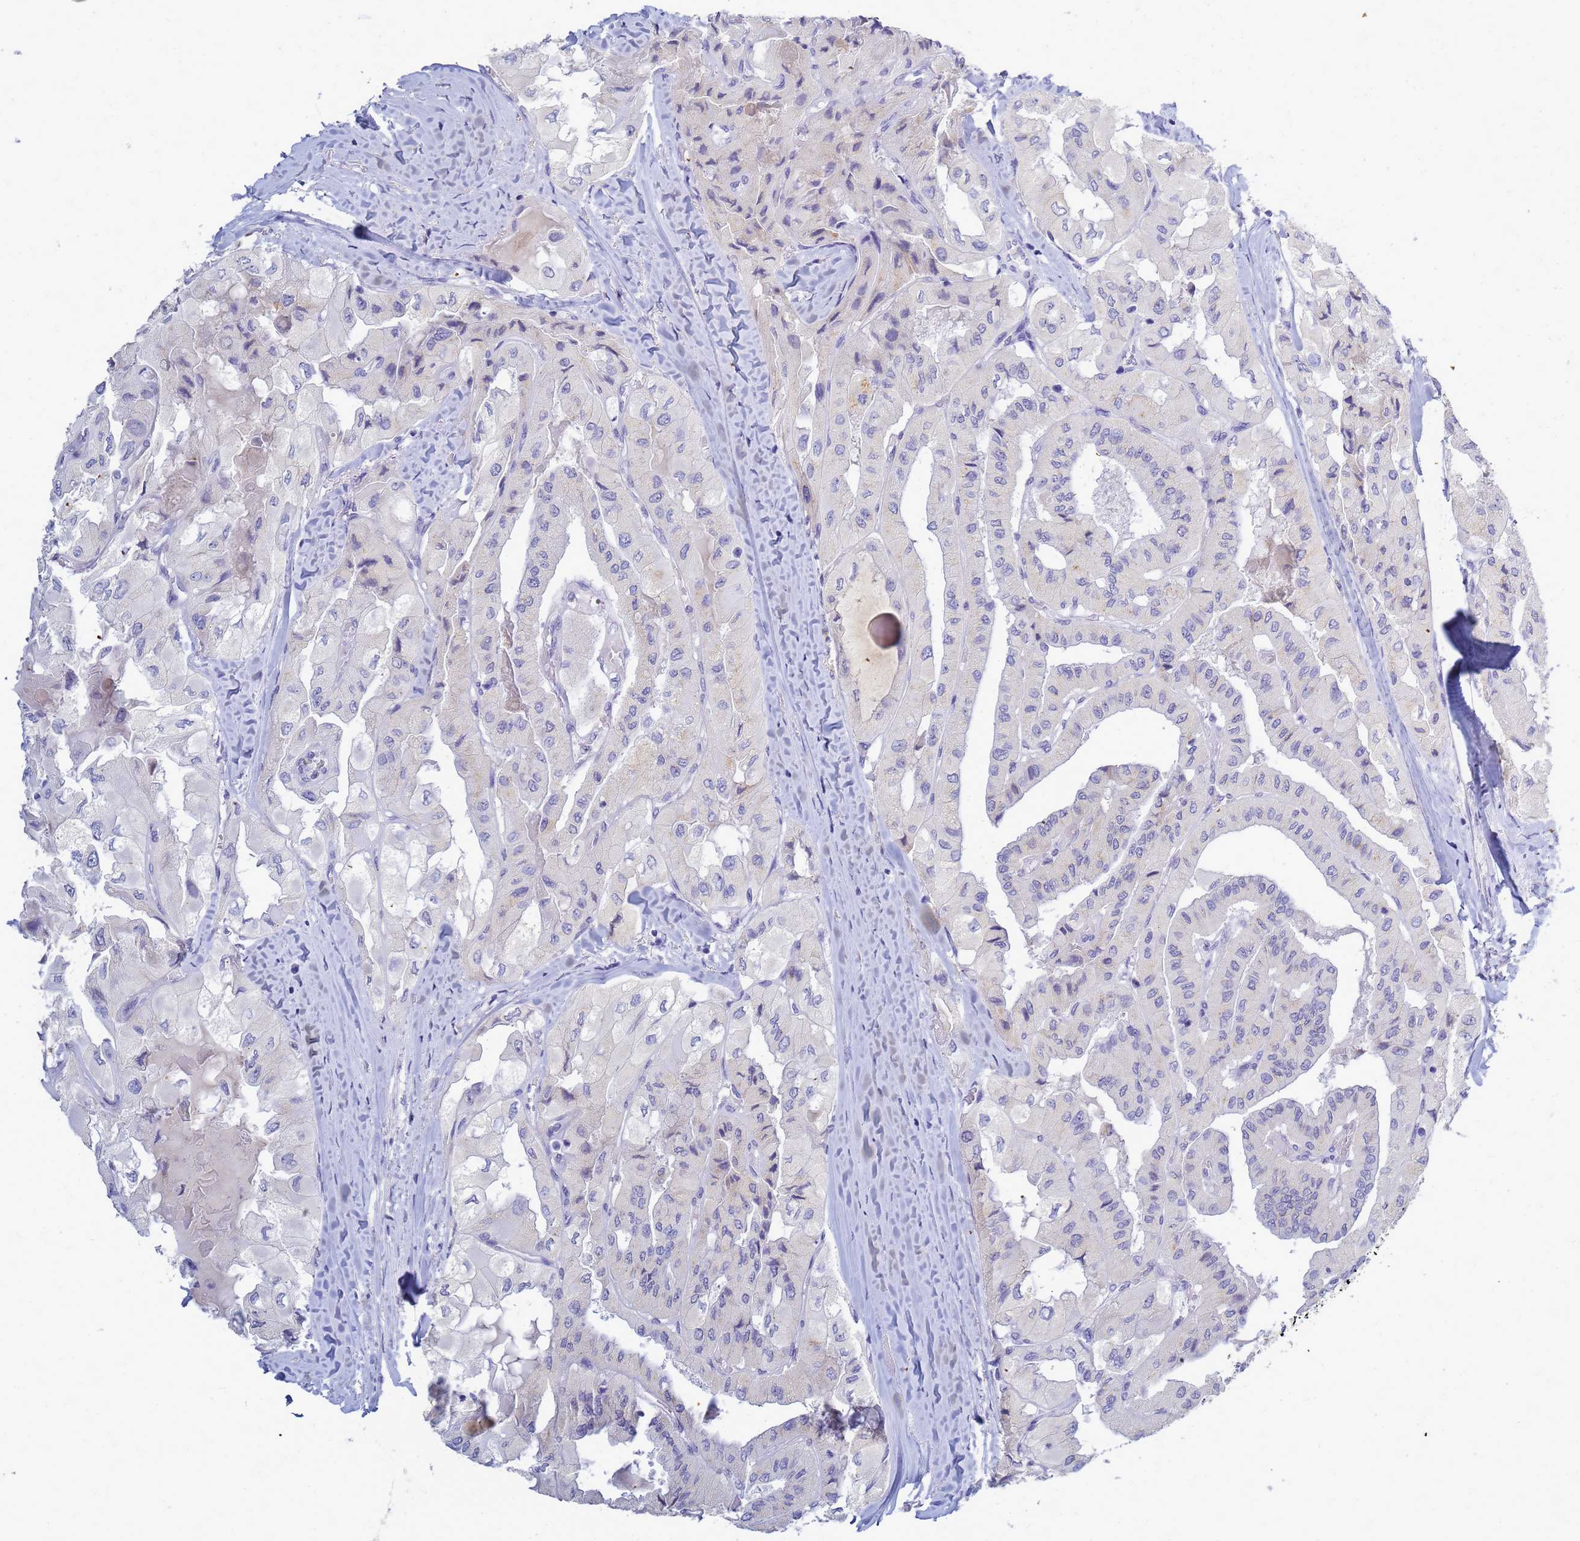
{"staining": {"intensity": "negative", "quantity": "none", "location": "none"}, "tissue": "thyroid cancer", "cell_type": "Tumor cells", "image_type": "cancer", "snomed": [{"axis": "morphology", "description": "Normal tissue, NOS"}, {"axis": "morphology", "description": "Papillary adenocarcinoma, NOS"}, {"axis": "topography", "description": "Thyroid gland"}], "caption": "High magnification brightfield microscopy of thyroid papillary adenocarcinoma stained with DAB (3,3'-diaminobenzidine) (brown) and counterstained with hematoxylin (blue): tumor cells show no significant expression. Brightfield microscopy of immunohistochemistry stained with DAB (3,3'-diaminobenzidine) (brown) and hematoxylin (blue), captured at high magnification.", "gene": "B3GNT8", "patient": {"sex": "female", "age": 59}}